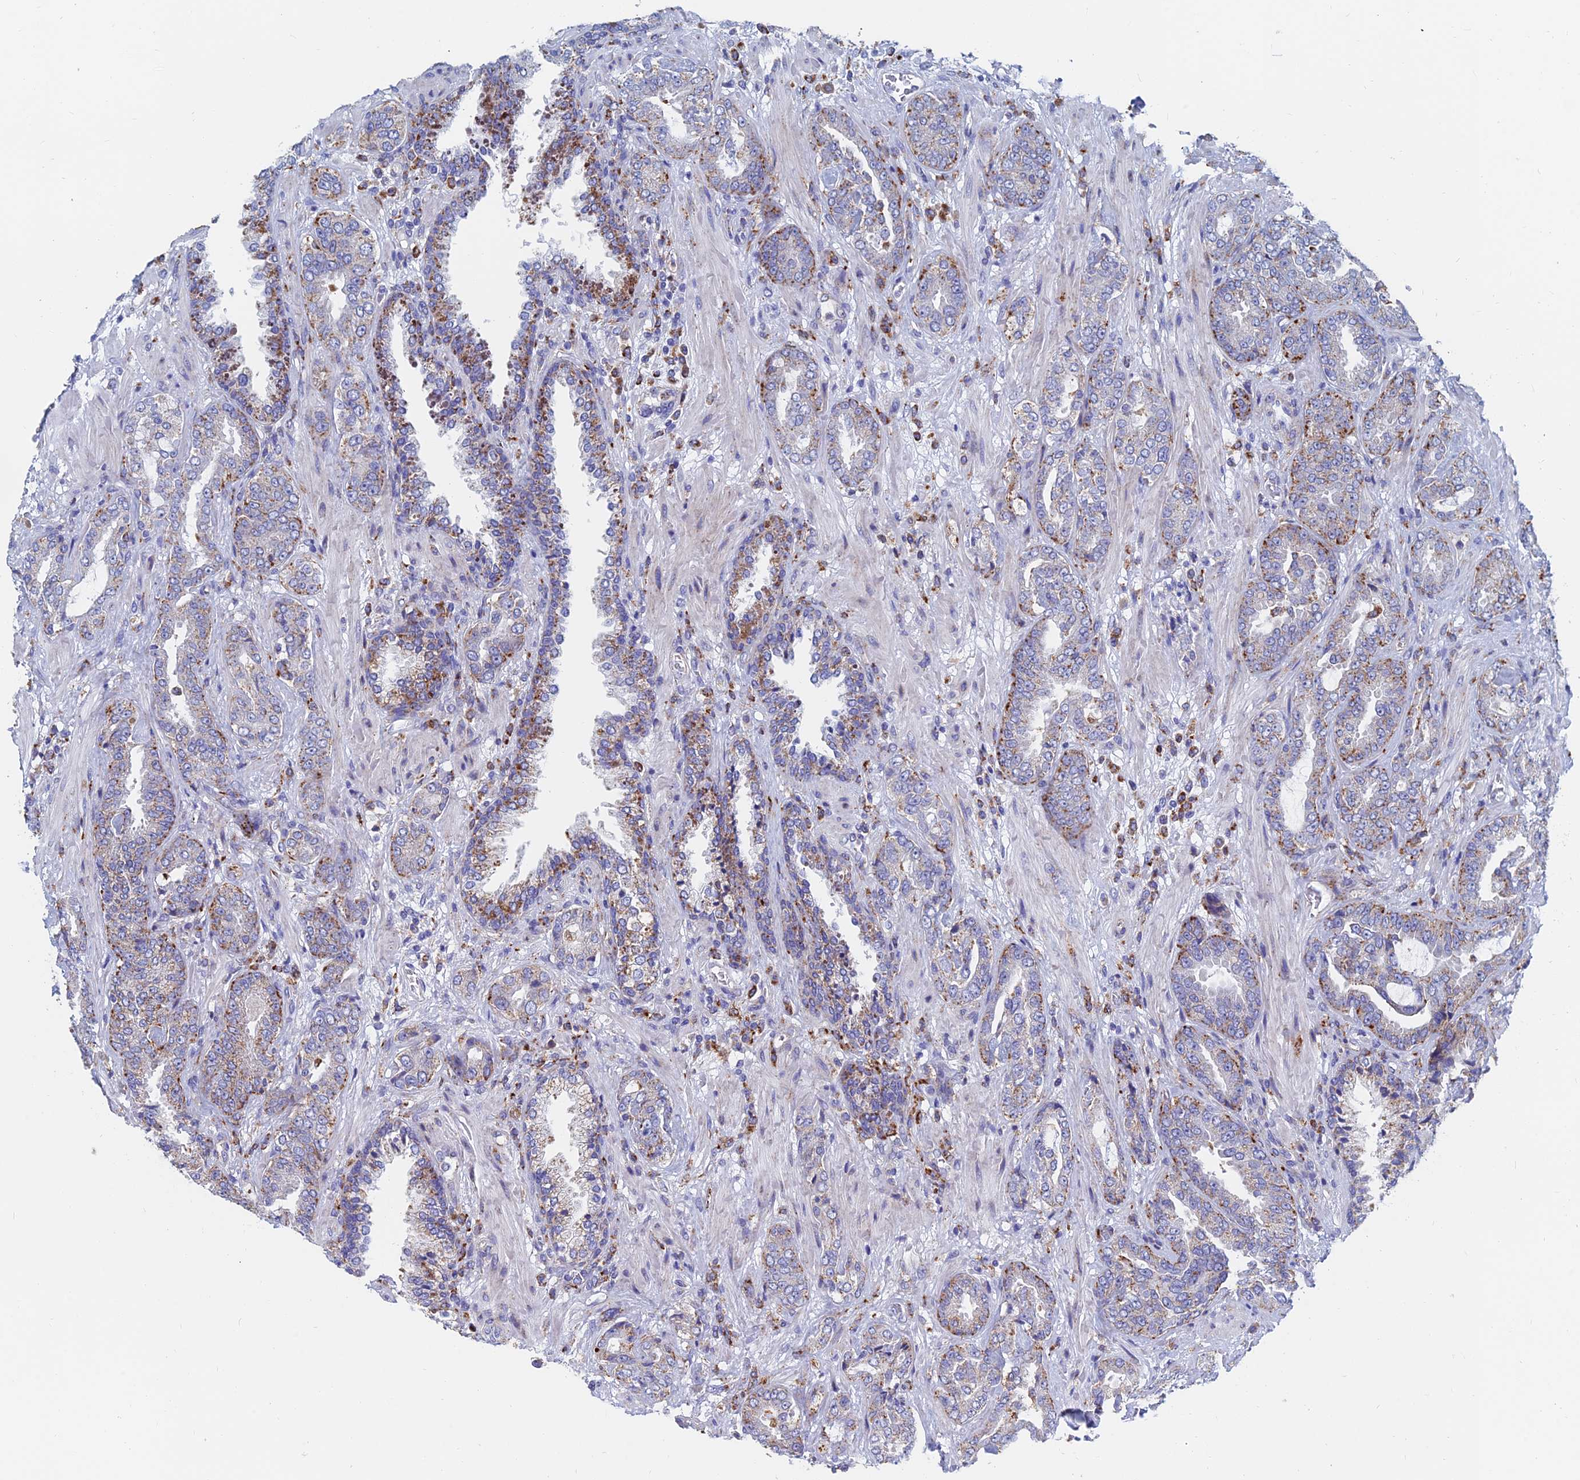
{"staining": {"intensity": "moderate", "quantity": "25%-75%", "location": "cytoplasmic/membranous"}, "tissue": "prostate cancer", "cell_type": "Tumor cells", "image_type": "cancer", "snomed": [{"axis": "morphology", "description": "Adenocarcinoma, High grade"}, {"axis": "topography", "description": "Prostate"}], "caption": "Prostate cancer (high-grade adenocarcinoma) stained for a protein shows moderate cytoplasmic/membranous positivity in tumor cells.", "gene": "SPNS1", "patient": {"sex": "male", "age": 71}}